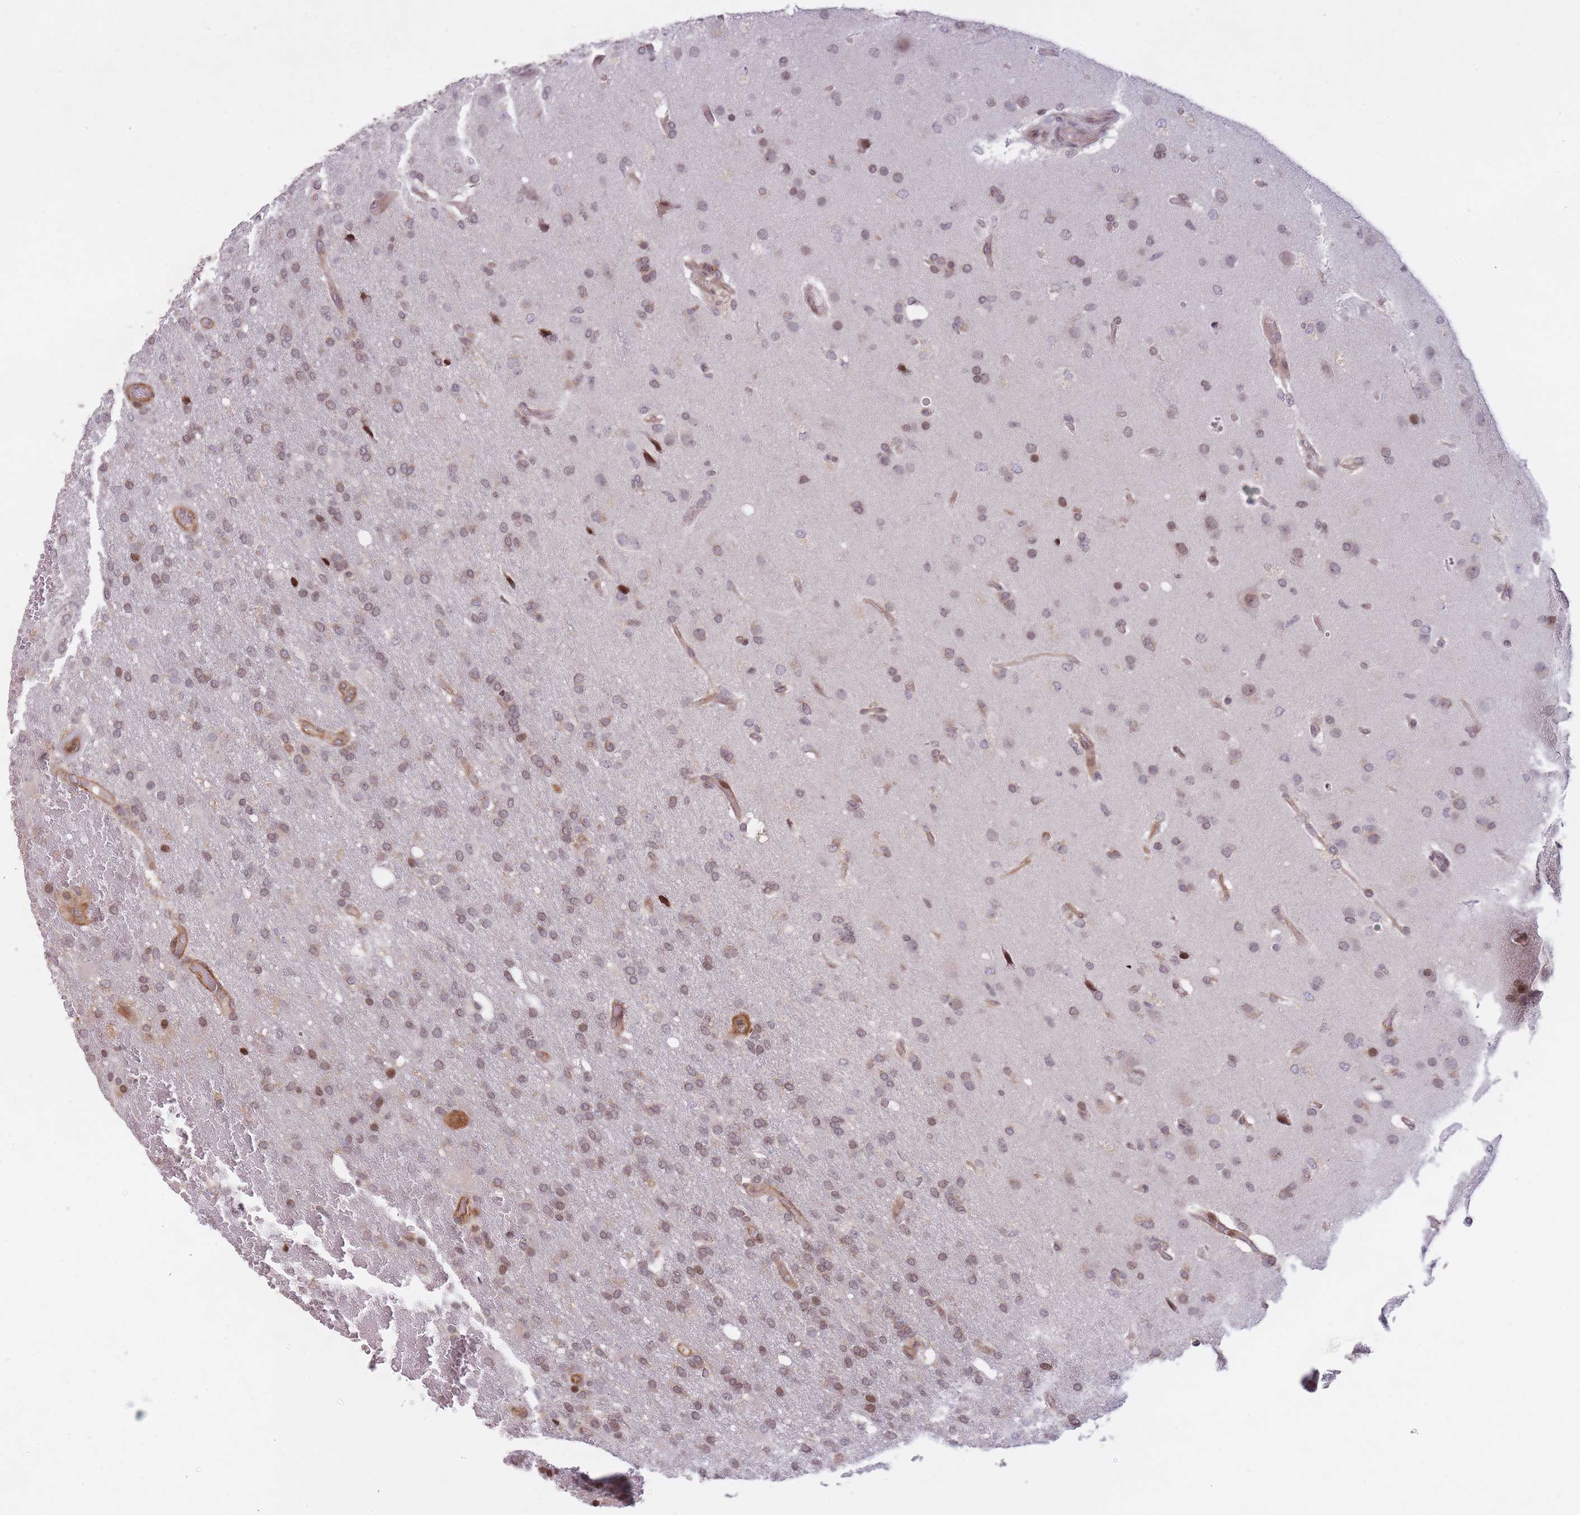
{"staining": {"intensity": "weak", "quantity": "<25%", "location": "cytoplasmic/membranous,nuclear"}, "tissue": "glioma", "cell_type": "Tumor cells", "image_type": "cancer", "snomed": [{"axis": "morphology", "description": "Glioma, malignant, High grade"}, {"axis": "topography", "description": "Brain"}], "caption": "Tumor cells show no significant staining in high-grade glioma (malignant).", "gene": "SLC35F5", "patient": {"sex": "female", "age": 74}}